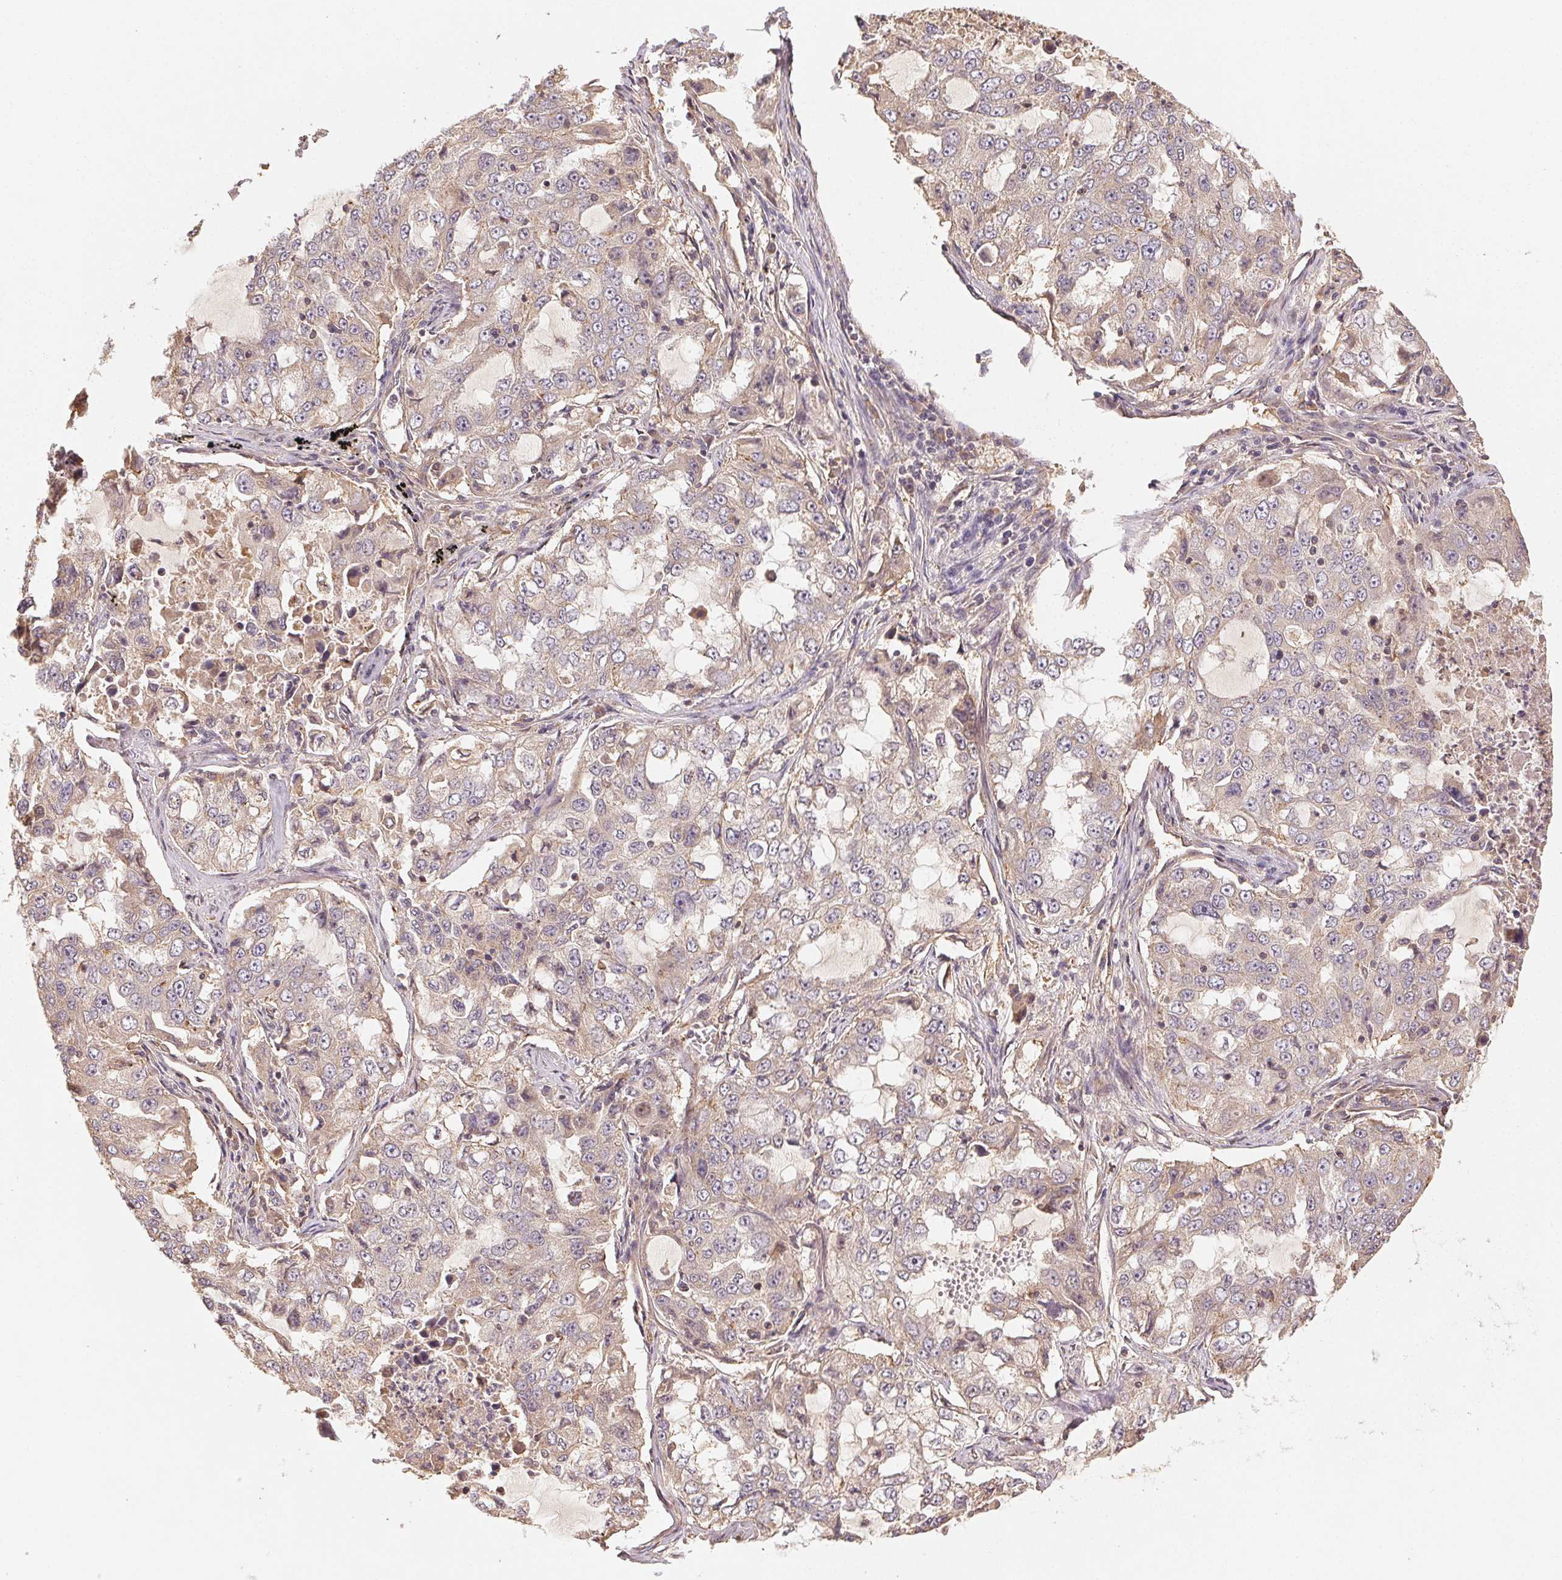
{"staining": {"intensity": "weak", "quantity": "<25%", "location": "cytoplasmic/membranous"}, "tissue": "lung cancer", "cell_type": "Tumor cells", "image_type": "cancer", "snomed": [{"axis": "morphology", "description": "Adenocarcinoma, NOS"}, {"axis": "topography", "description": "Lung"}], "caption": "Lung cancer (adenocarcinoma) was stained to show a protein in brown. There is no significant staining in tumor cells.", "gene": "RALA", "patient": {"sex": "female", "age": 61}}